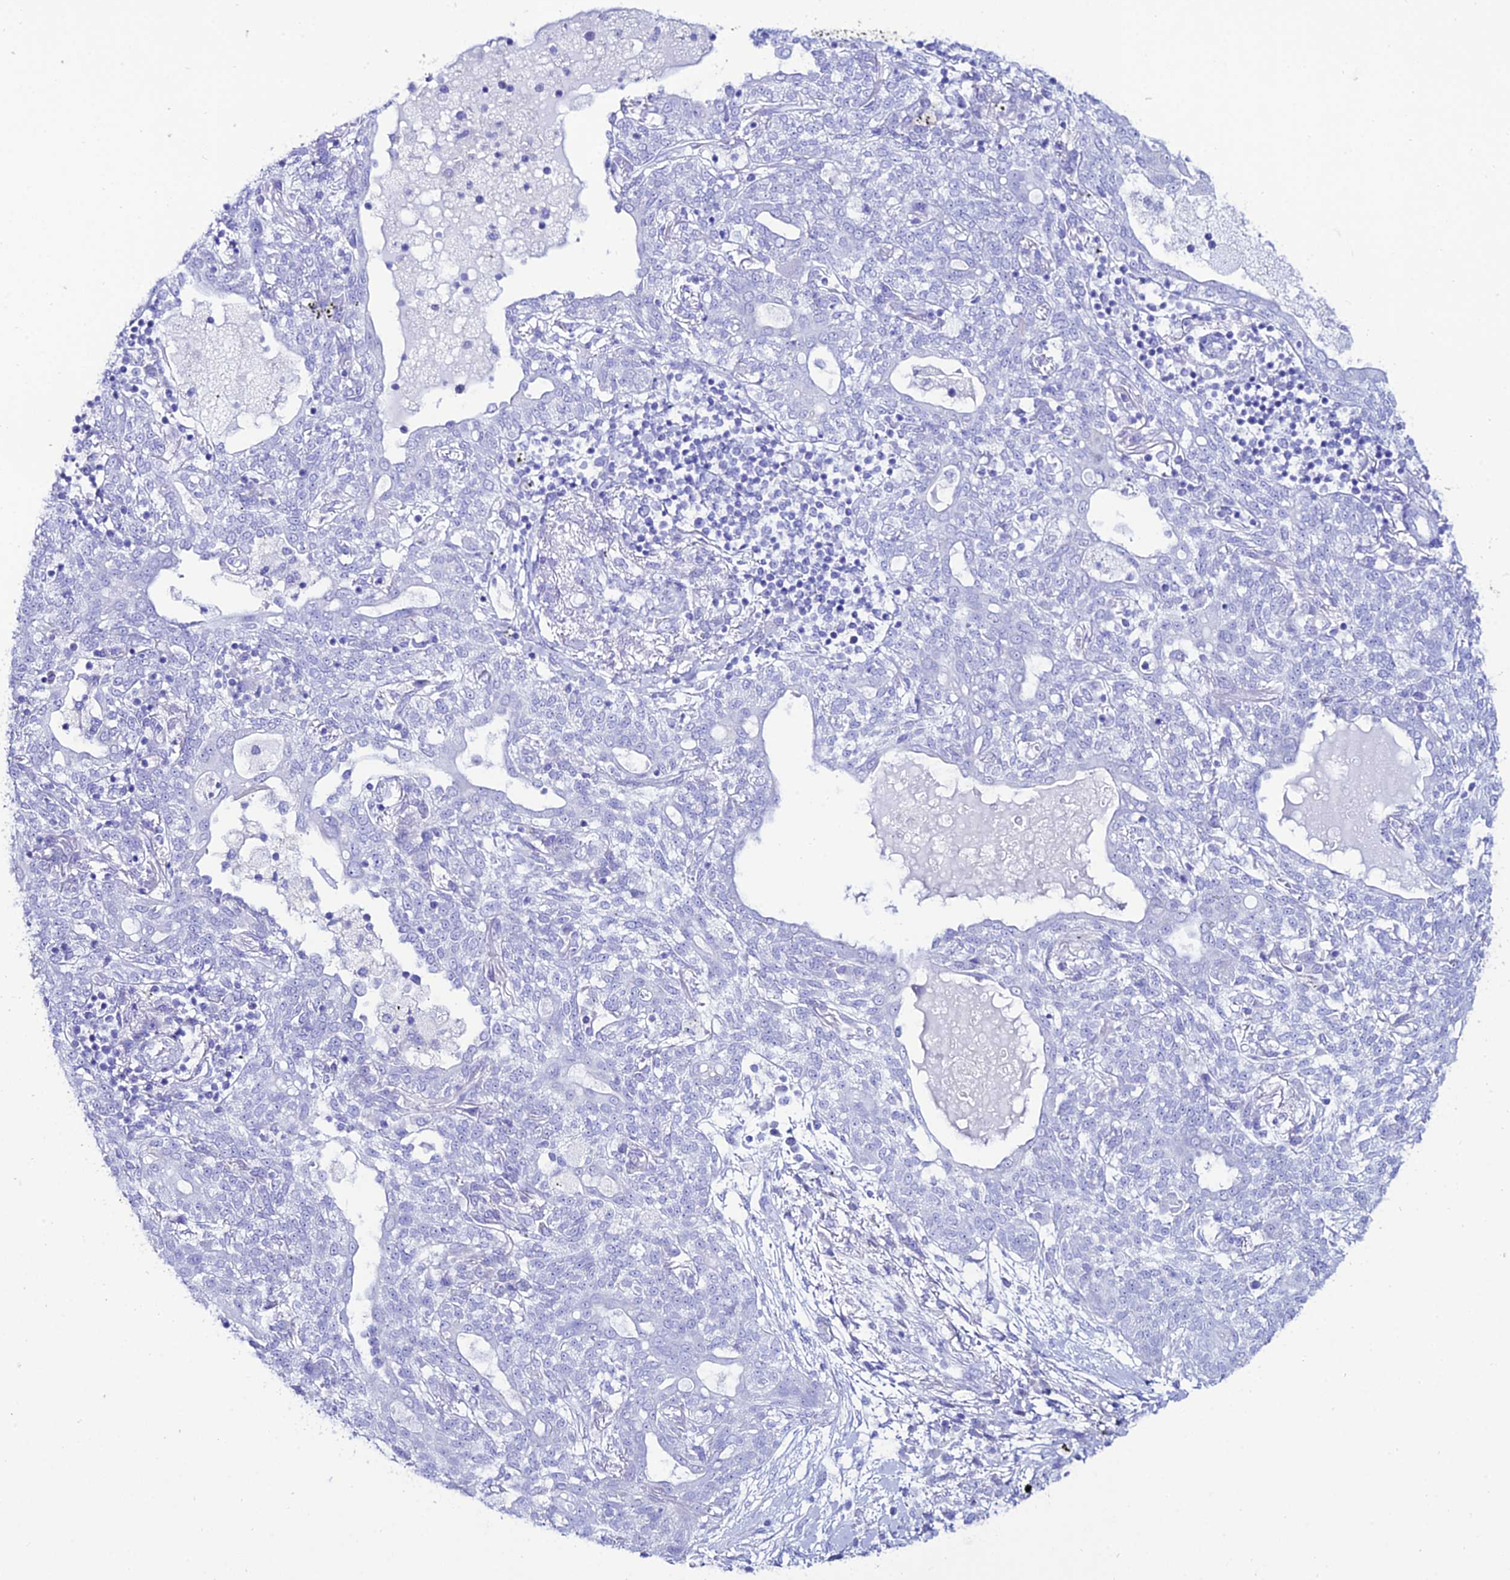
{"staining": {"intensity": "negative", "quantity": "none", "location": "none"}, "tissue": "lung cancer", "cell_type": "Tumor cells", "image_type": "cancer", "snomed": [{"axis": "morphology", "description": "Squamous cell carcinoma, NOS"}, {"axis": "topography", "description": "Lung"}], "caption": "Tumor cells are negative for brown protein staining in lung squamous cell carcinoma. The staining is performed using DAB brown chromogen with nuclei counter-stained in using hematoxylin.", "gene": "OR4D5", "patient": {"sex": "female", "age": 70}}